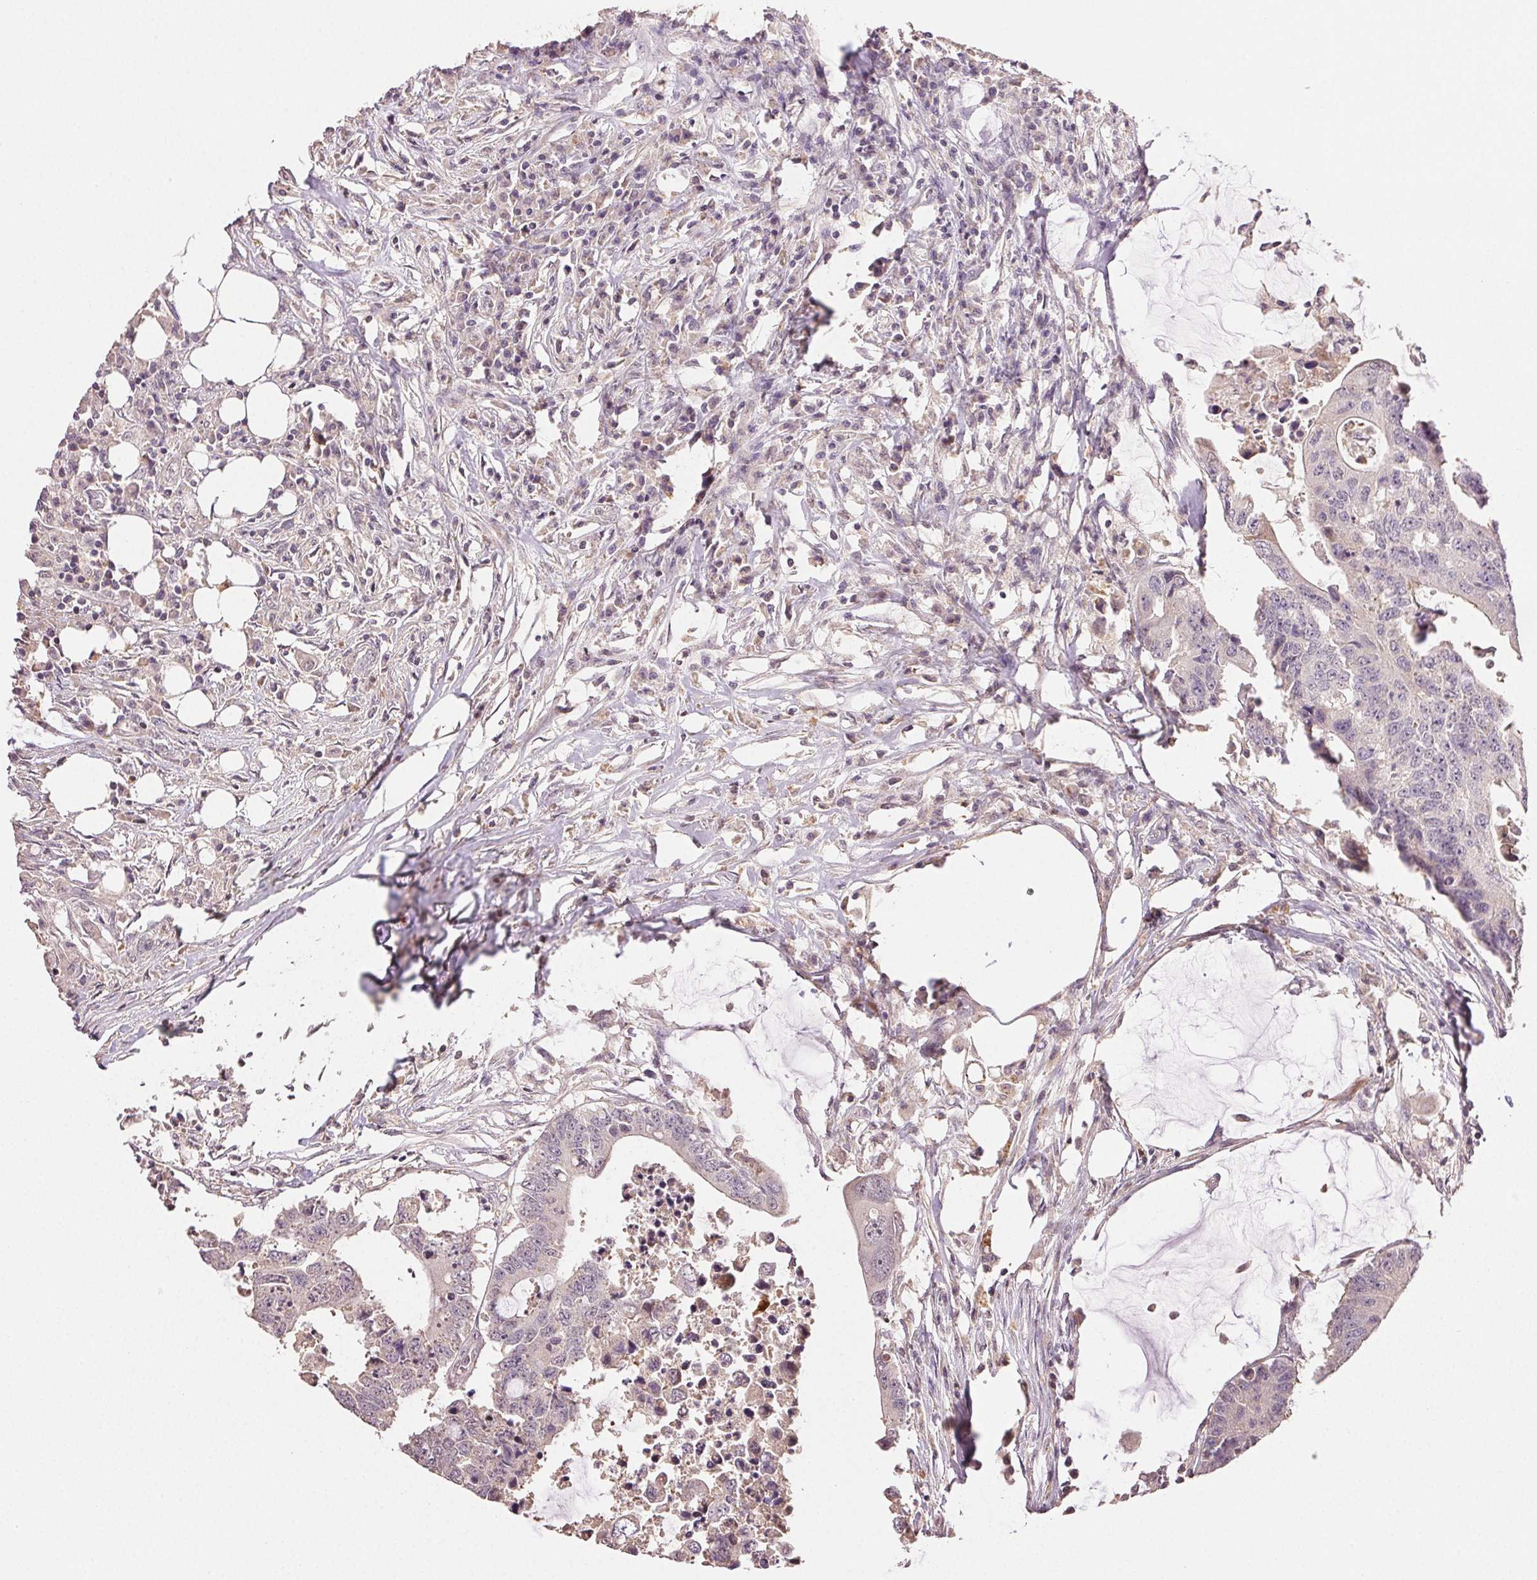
{"staining": {"intensity": "negative", "quantity": "none", "location": "none"}, "tissue": "colorectal cancer", "cell_type": "Tumor cells", "image_type": "cancer", "snomed": [{"axis": "morphology", "description": "Adenocarcinoma, NOS"}, {"axis": "topography", "description": "Colon"}], "caption": "High magnification brightfield microscopy of colorectal cancer (adenocarcinoma) stained with DAB (3,3'-diaminobenzidine) (brown) and counterstained with hematoxylin (blue): tumor cells show no significant staining.", "gene": "TMEM253", "patient": {"sex": "male", "age": 71}}